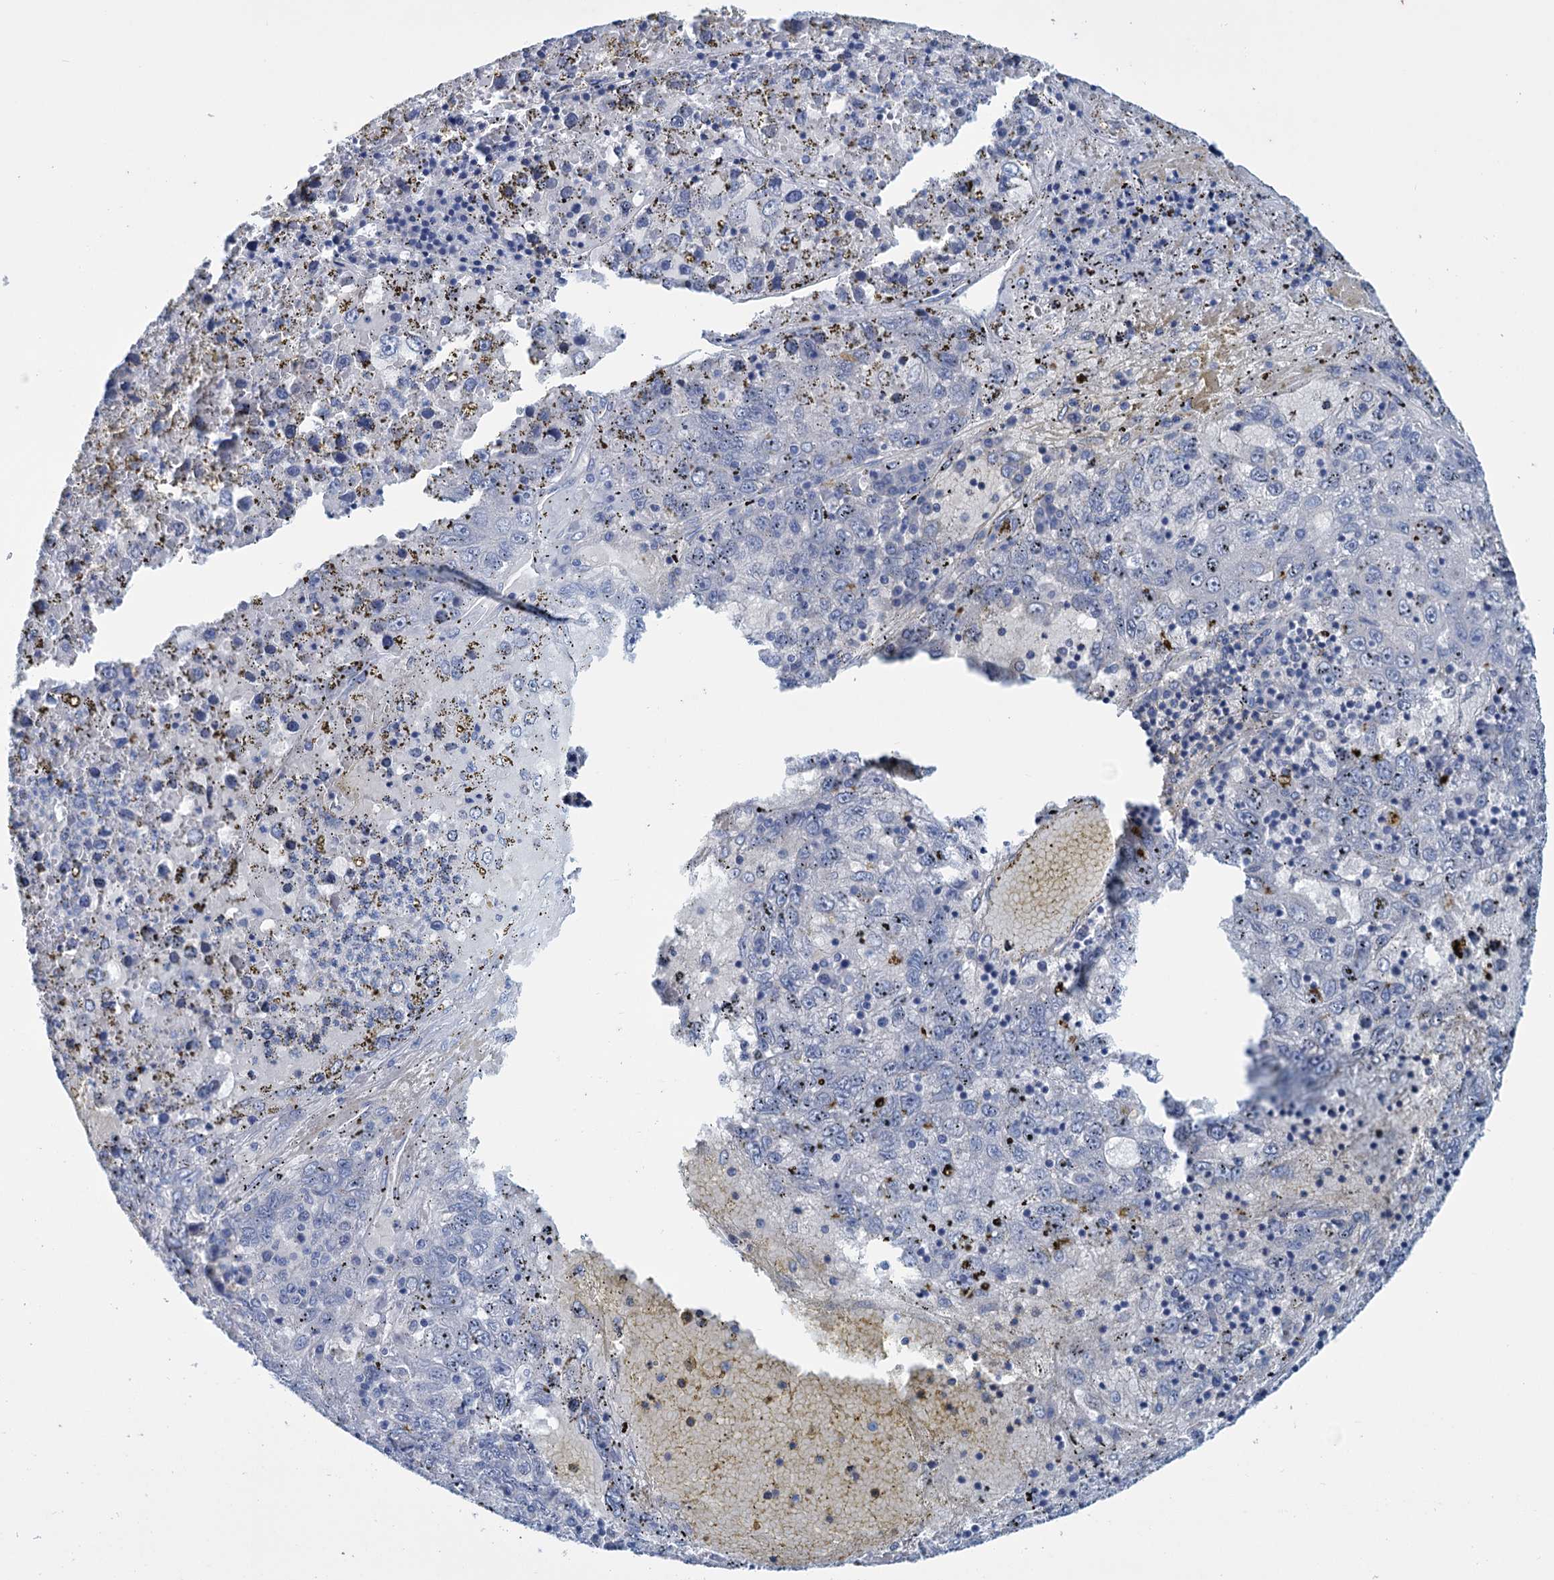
{"staining": {"intensity": "negative", "quantity": "none", "location": "none"}, "tissue": "liver cancer", "cell_type": "Tumor cells", "image_type": "cancer", "snomed": [{"axis": "morphology", "description": "Carcinoma, Hepatocellular, NOS"}, {"axis": "topography", "description": "Liver"}], "caption": "Immunohistochemical staining of human liver cancer (hepatocellular carcinoma) displays no significant staining in tumor cells.", "gene": "MYOZ3", "patient": {"sex": "male", "age": 49}}